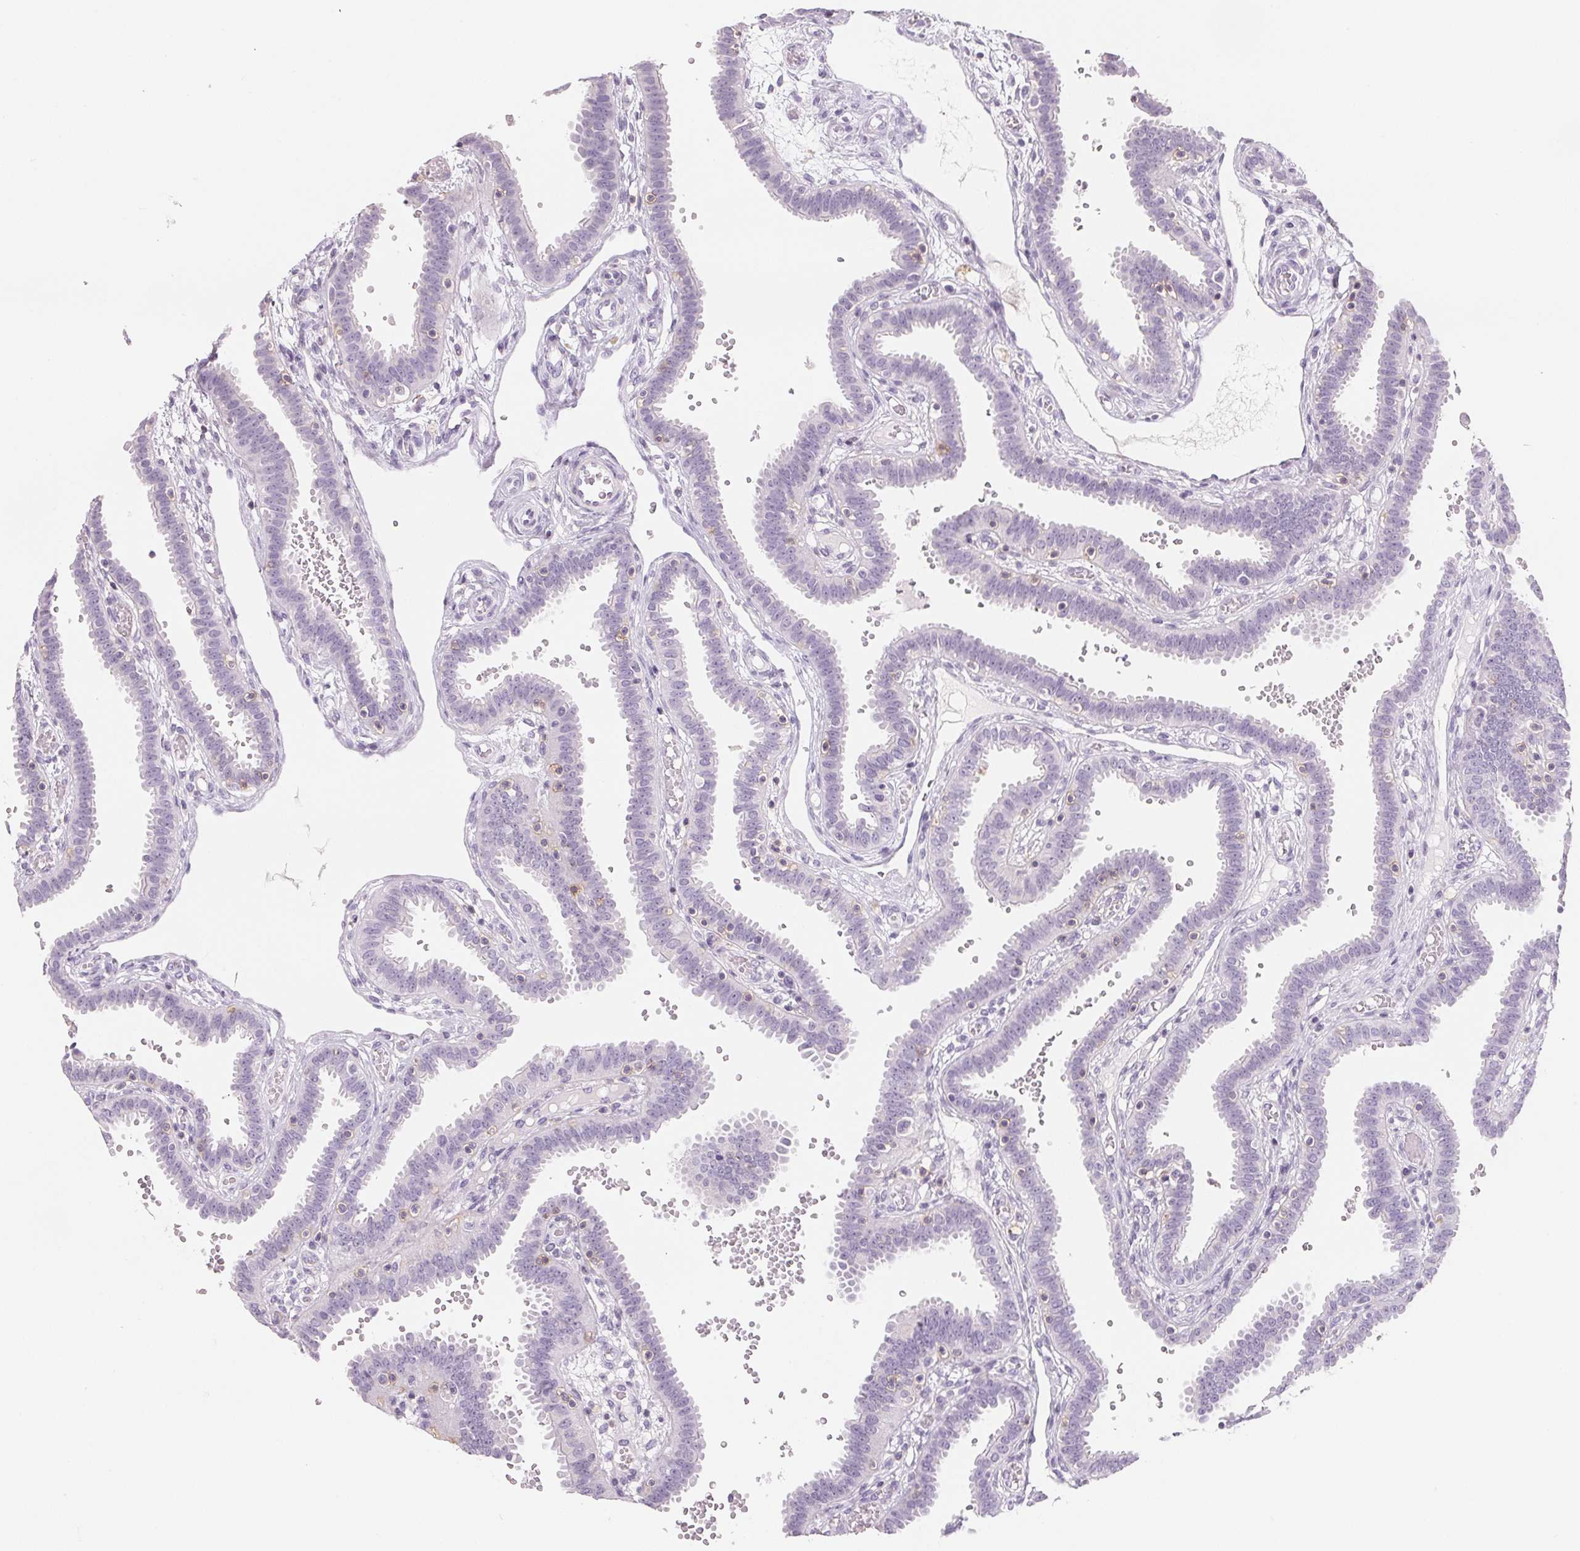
{"staining": {"intensity": "negative", "quantity": "none", "location": "none"}, "tissue": "fallopian tube", "cell_type": "Glandular cells", "image_type": "normal", "snomed": [{"axis": "morphology", "description": "Normal tissue, NOS"}, {"axis": "topography", "description": "Fallopian tube"}], "caption": "High power microscopy micrograph of an immunohistochemistry image of benign fallopian tube, revealing no significant expression in glandular cells.", "gene": "CD69", "patient": {"sex": "female", "age": 37}}